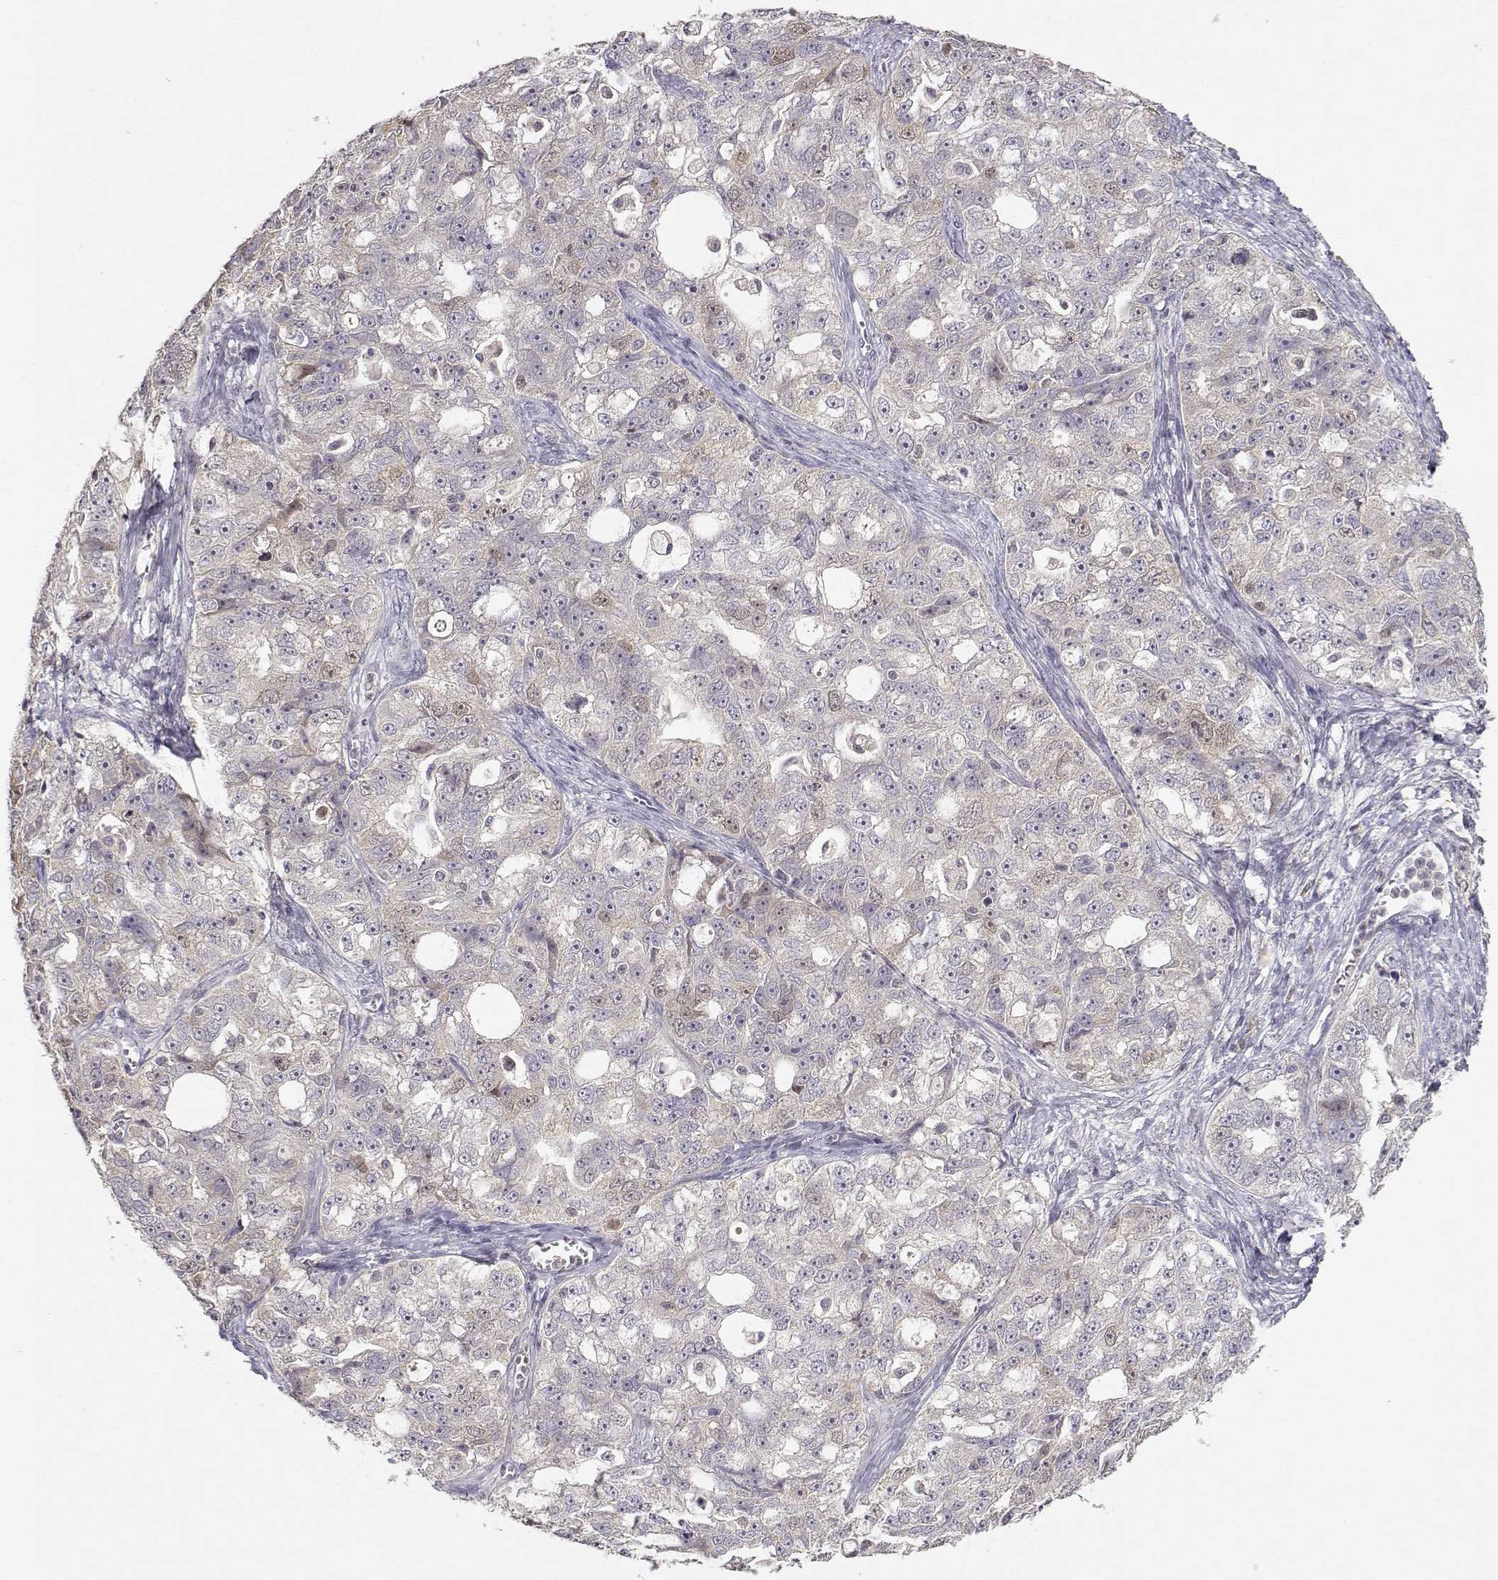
{"staining": {"intensity": "weak", "quantity": "25%-75%", "location": "cytoplasmic/membranous"}, "tissue": "ovarian cancer", "cell_type": "Tumor cells", "image_type": "cancer", "snomed": [{"axis": "morphology", "description": "Cystadenocarcinoma, serous, NOS"}, {"axis": "topography", "description": "Ovary"}], "caption": "Protein staining exhibits weak cytoplasmic/membranous expression in approximately 25%-75% of tumor cells in ovarian serous cystadenocarcinoma. (Stains: DAB in brown, nuclei in blue, Microscopy: brightfield microscopy at high magnification).", "gene": "RAD51", "patient": {"sex": "female", "age": 51}}